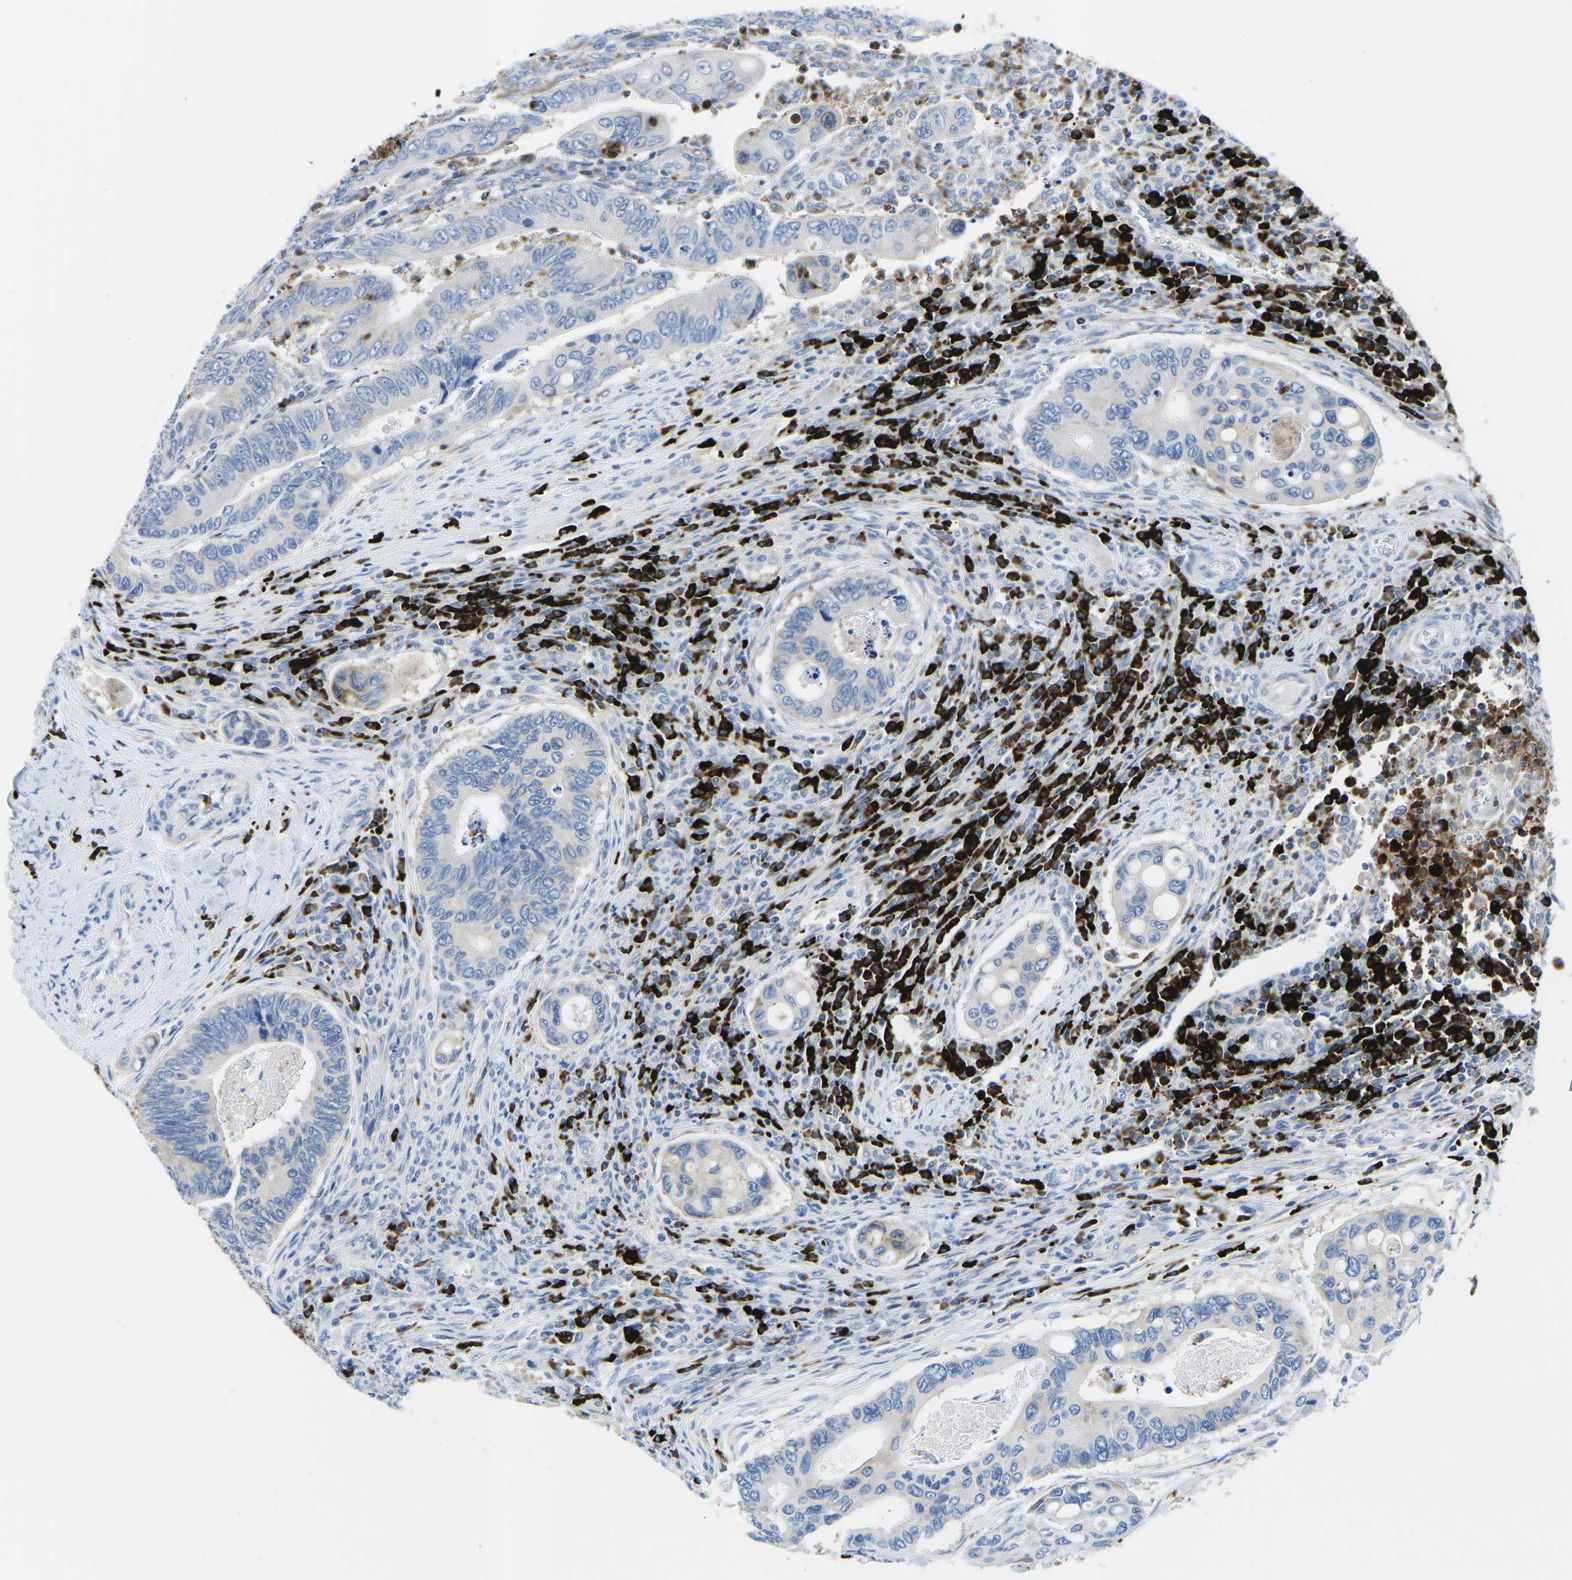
{"staining": {"intensity": "weak", "quantity": "<25%", "location": "cytoplasmic/membranous"}, "tissue": "colorectal cancer", "cell_type": "Tumor cells", "image_type": "cancer", "snomed": [{"axis": "morphology", "description": "Inflammation, NOS"}, {"axis": "morphology", "description": "Adenocarcinoma, NOS"}, {"axis": "topography", "description": "Colon"}], "caption": "Immunohistochemistry (IHC) photomicrograph of human colorectal cancer (adenocarcinoma) stained for a protein (brown), which displays no positivity in tumor cells.", "gene": "MC4R", "patient": {"sex": "male", "age": 72}}